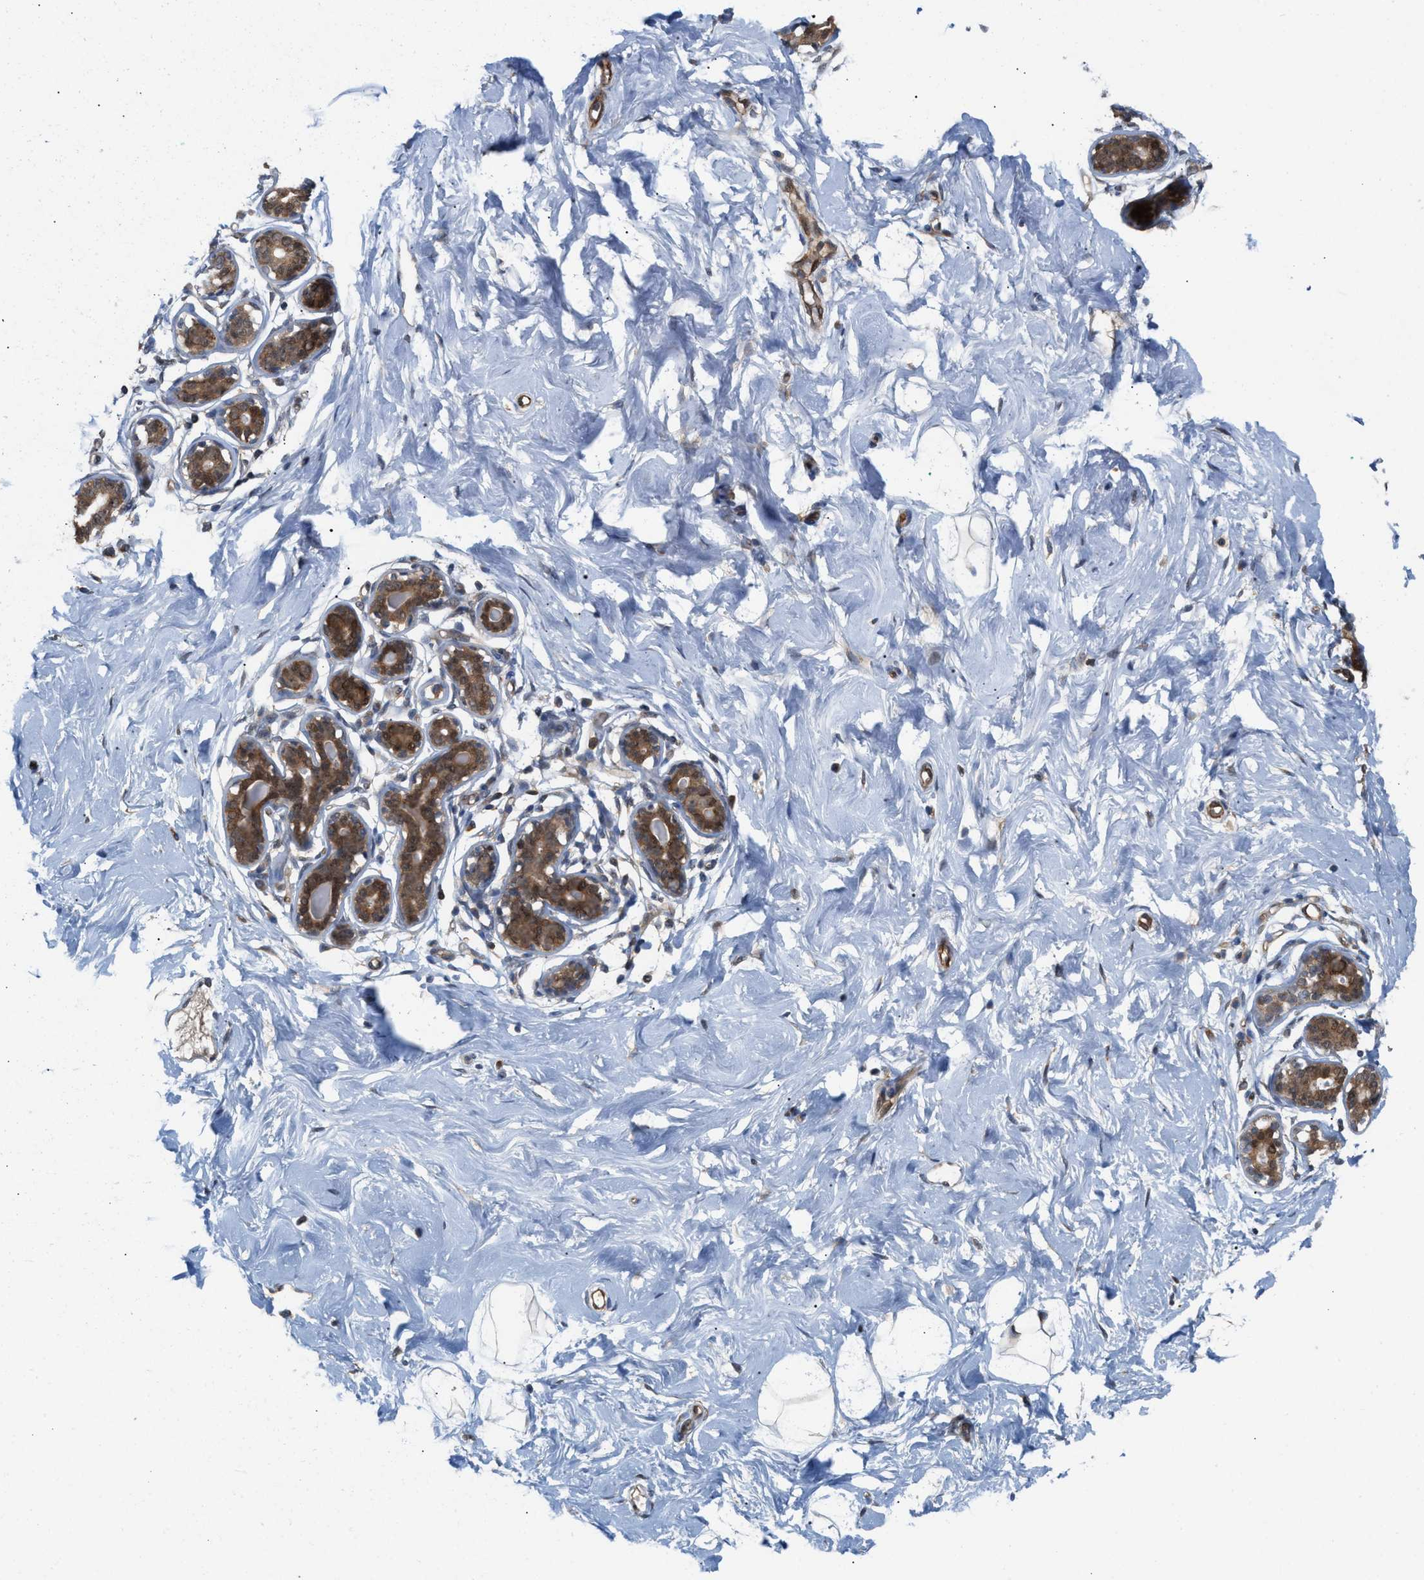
{"staining": {"intensity": "moderate", "quantity": "25%-75%", "location": "cytoplasmic/membranous"}, "tissue": "breast", "cell_type": "Adipocytes", "image_type": "normal", "snomed": [{"axis": "morphology", "description": "Normal tissue, NOS"}, {"axis": "topography", "description": "Breast"}], "caption": "DAB (3,3'-diaminobenzidine) immunohistochemical staining of benign human breast demonstrates moderate cytoplasmic/membranous protein positivity in approximately 25%-75% of adipocytes. (IHC, brightfield microscopy, high magnification).", "gene": "GLOD4", "patient": {"sex": "female", "age": 23}}